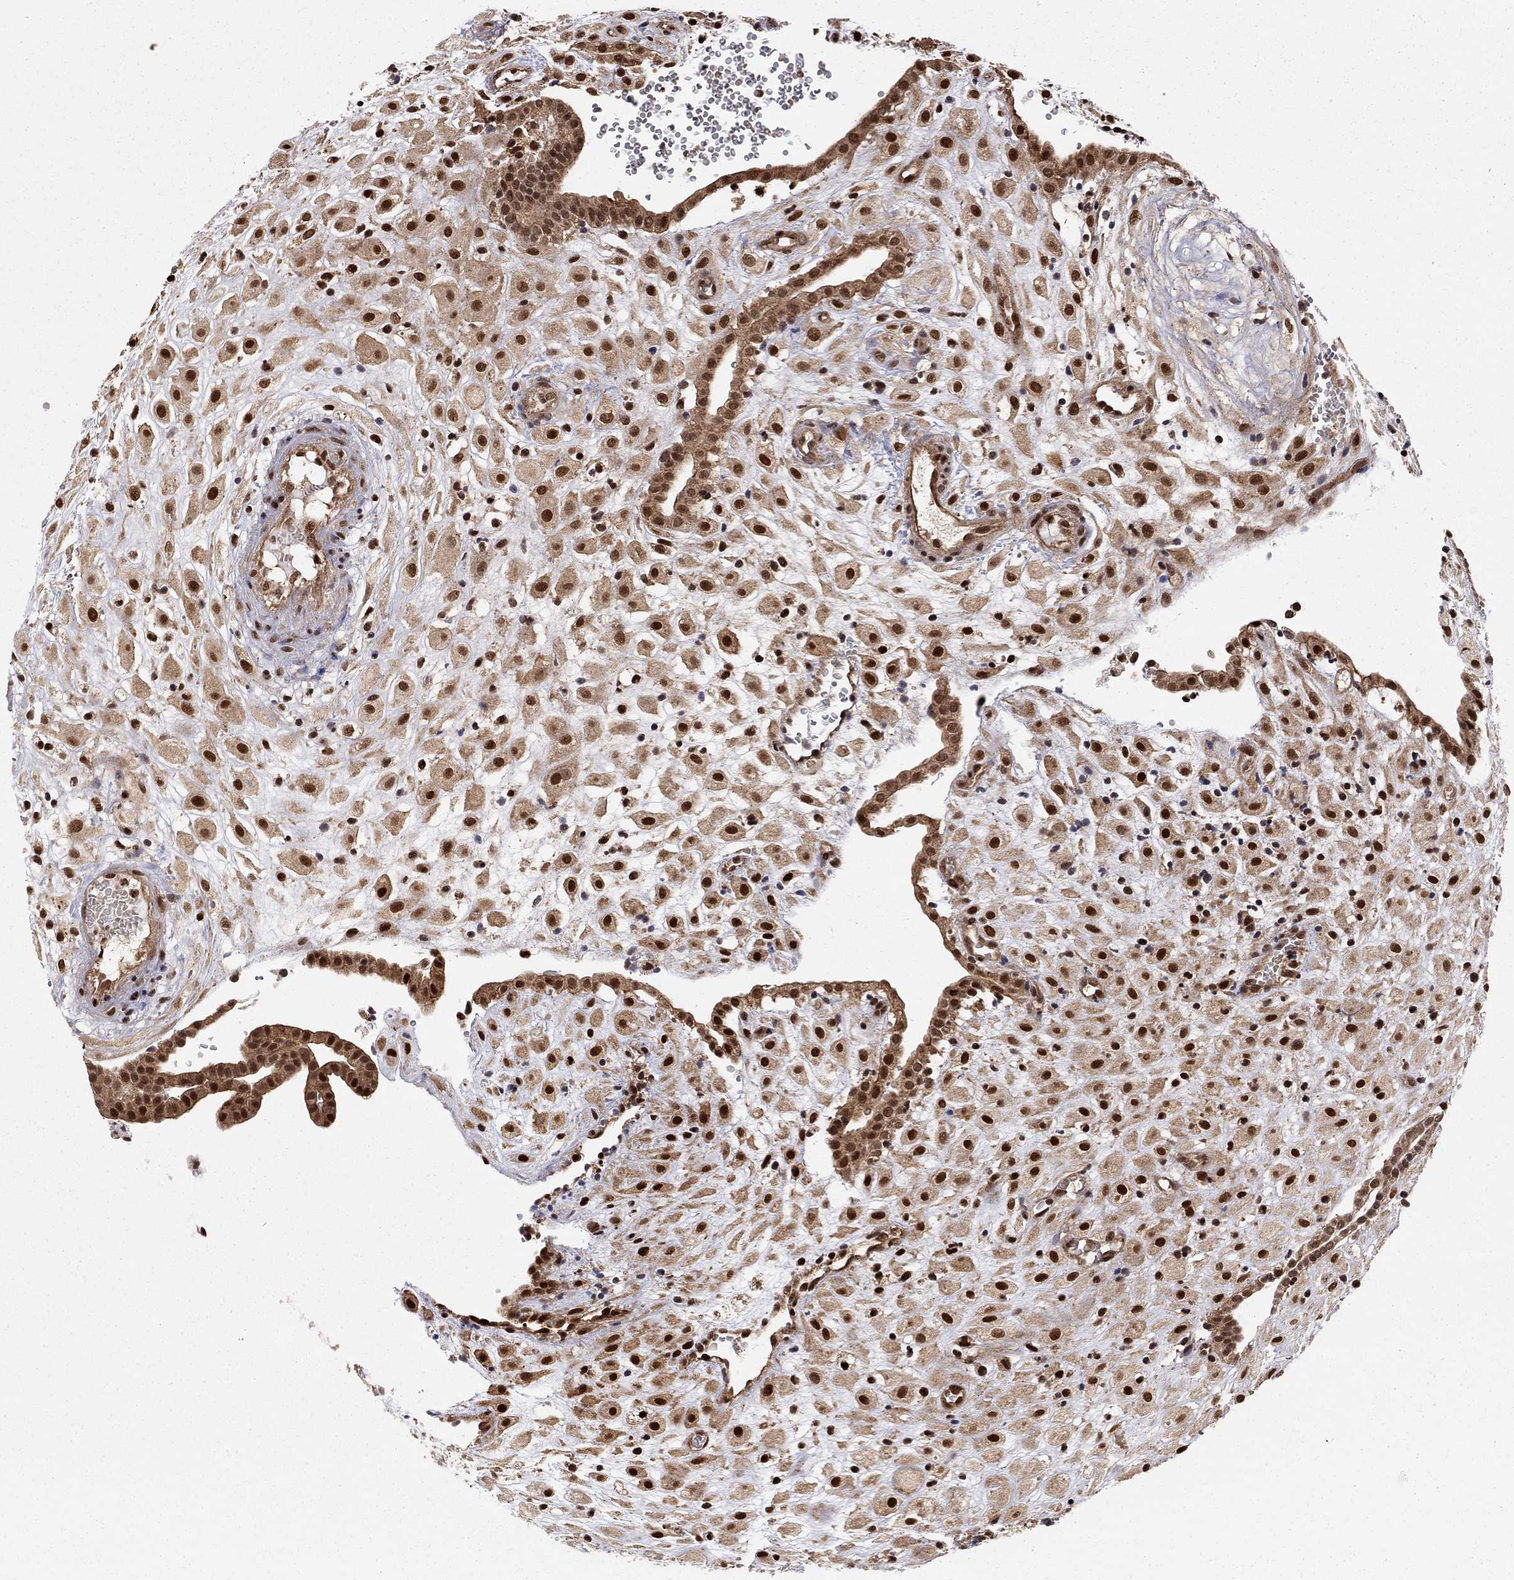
{"staining": {"intensity": "strong", "quantity": ">75%", "location": "nuclear"}, "tissue": "placenta", "cell_type": "Decidual cells", "image_type": "normal", "snomed": [{"axis": "morphology", "description": "Normal tissue, NOS"}, {"axis": "topography", "description": "Placenta"}], "caption": "Protein expression analysis of unremarkable placenta exhibits strong nuclear positivity in about >75% of decidual cells. The staining is performed using DAB brown chromogen to label protein expression. The nuclei are counter-stained blue using hematoxylin.", "gene": "ELOB", "patient": {"sex": "female", "age": 24}}